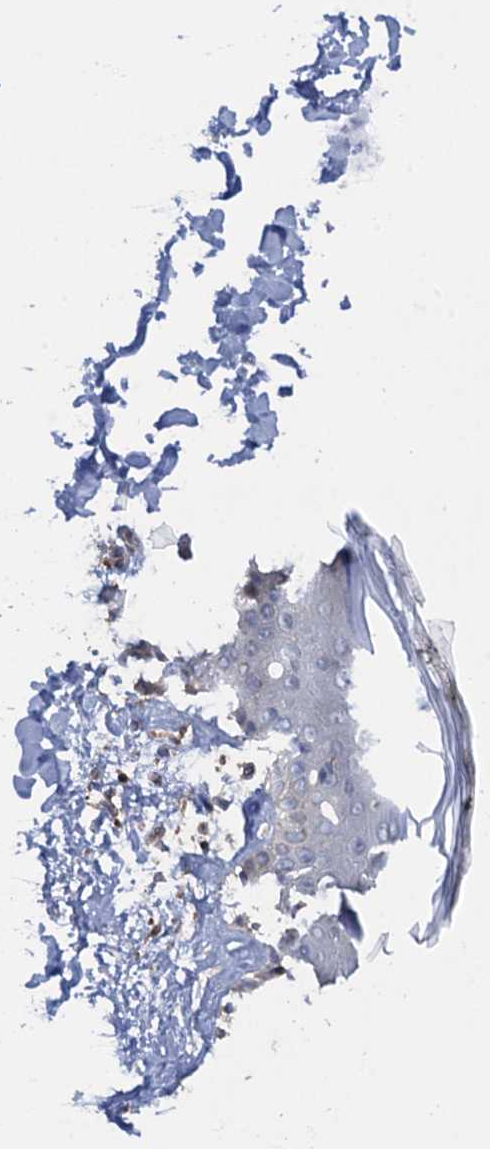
{"staining": {"intensity": "moderate", "quantity": ">75%", "location": "cytoplasmic/membranous"}, "tissue": "skin", "cell_type": "Fibroblasts", "image_type": "normal", "snomed": [{"axis": "morphology", "description": "Normal tissue, NOS"}, {"axis": "topography", "description": "Skin"}], "caption": "Skin stained for a protein (brown) shows moderate cytoplasmic/membranous positive positivity in approximately >75% of fibroblasts.", "gene": "WDR88", "patient": {"sex": "female", "age": 64}}